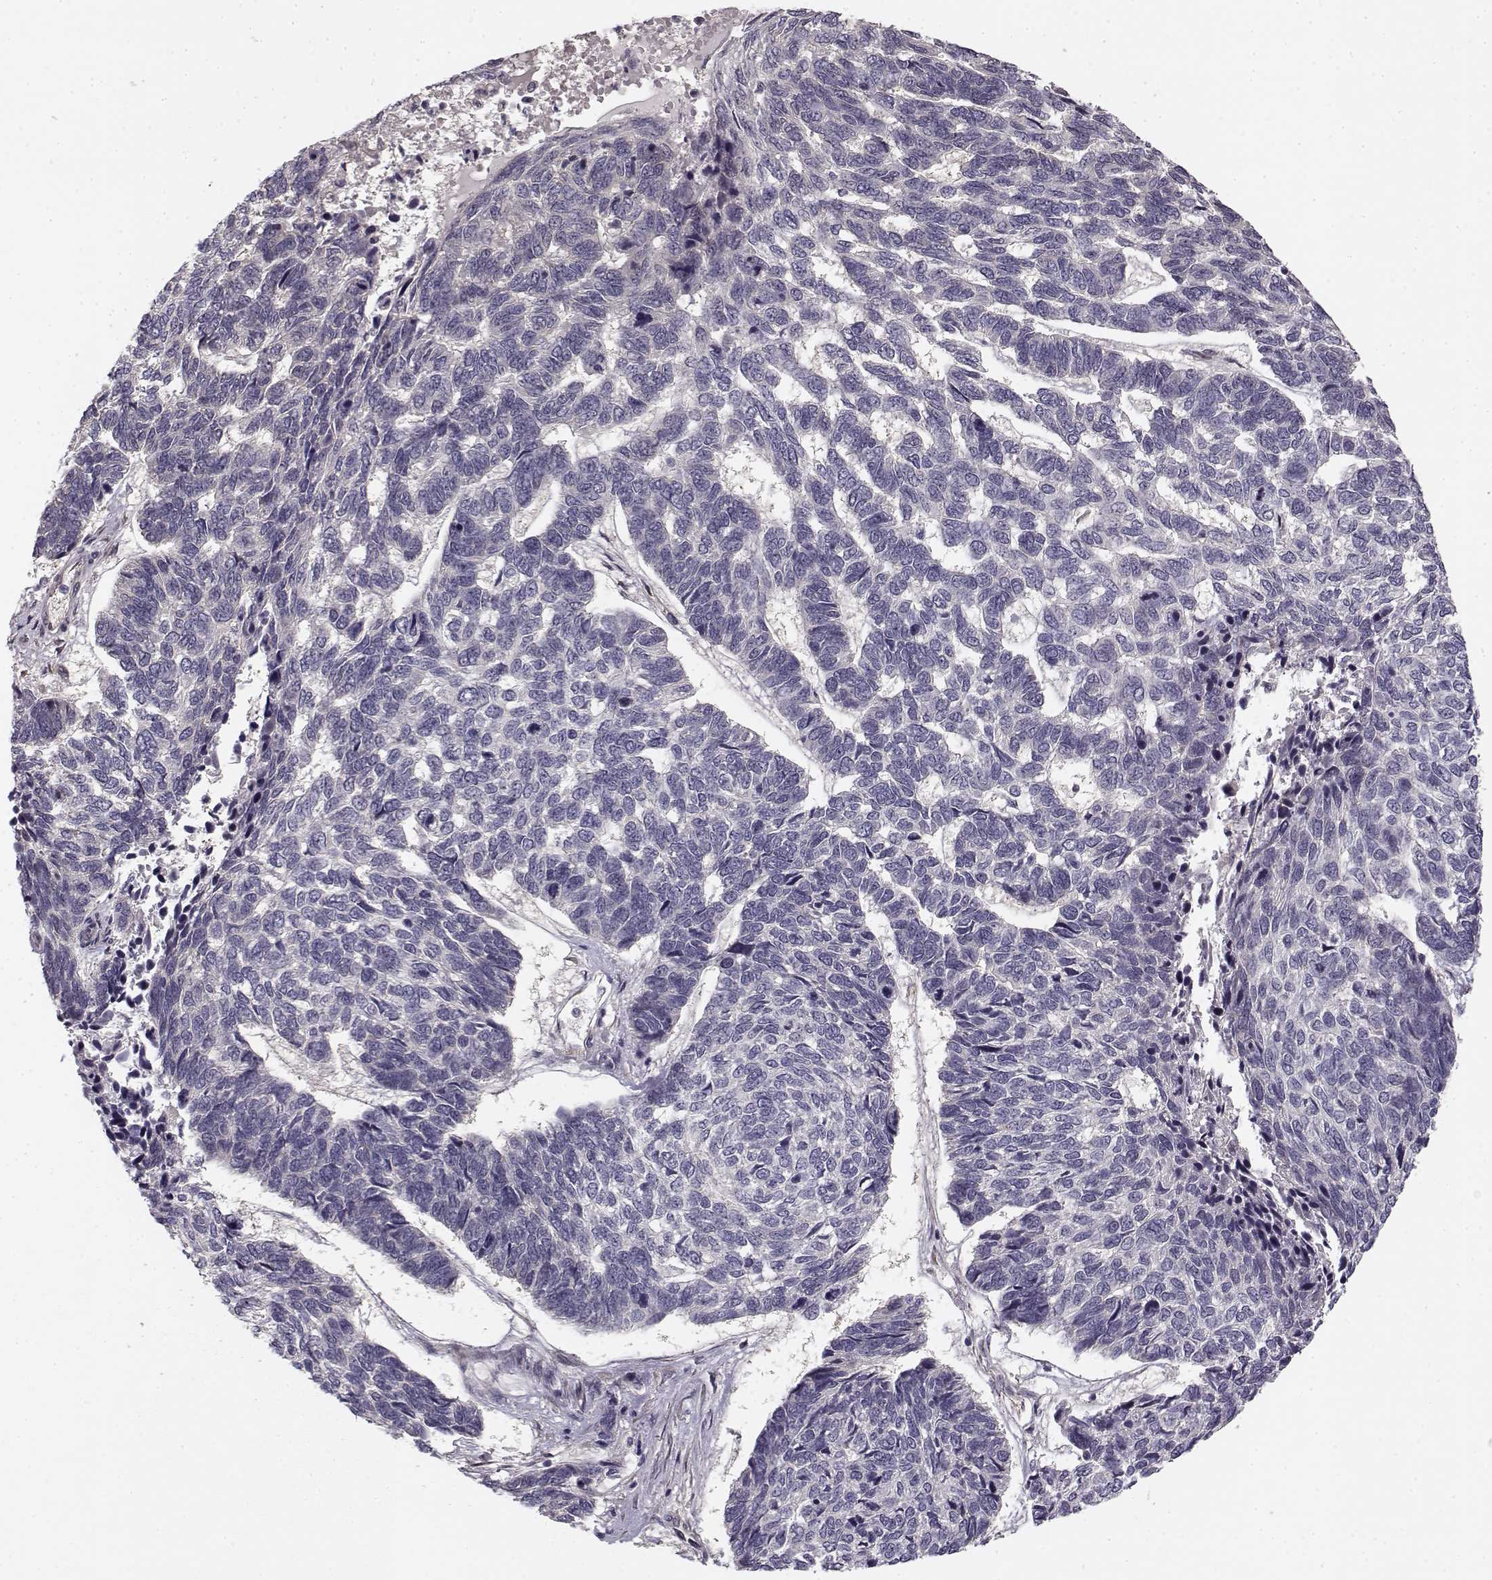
{"staining": {"intensity": "negative", "quantity": "none", "location": "none"}, "tissue": "skin cancer", "cell_type": "Tumor cells", "image_type": "cancer", "snomed": [{"axis": "morphology", "description": "Basal cell carcinoma"}, {"axis": "topography", "description": "Skin"}], "caption": "This is an IHC photomicrograph of skin cancer (basal cell carcinoma). There is no positivity in tumor cells.", "gene": "MED12L", "patient": {"sex": "female", "age": 65}}